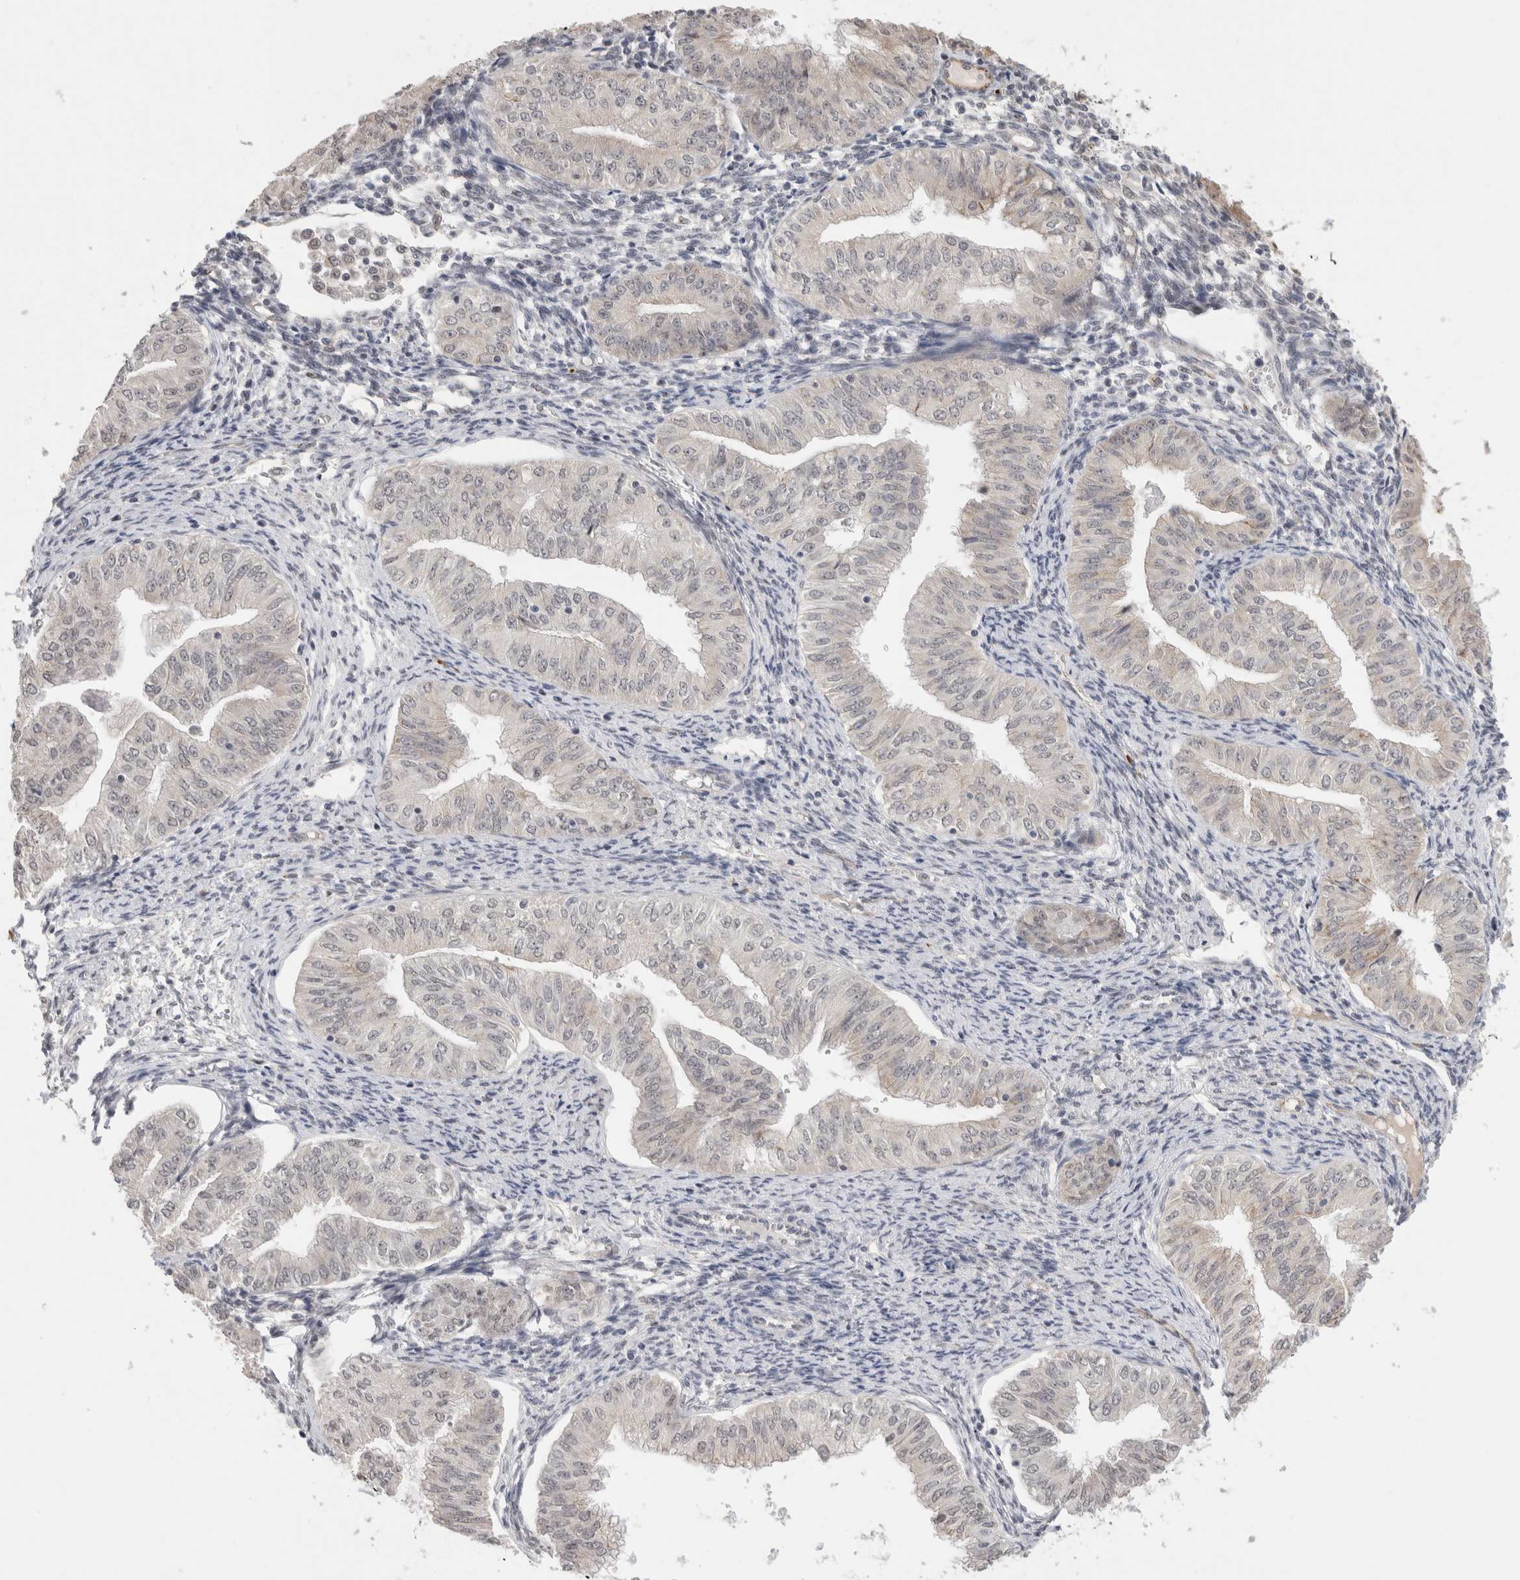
{"staining": {"intensity": "weak", "quantity": "<25%", "location": "nuclear"}, "tissue": "endometrial cancer", "cell_type": "Tumor cells", "image_type": "cancer", "snomed": [{"axis": "morphology", "description": "Normal tissue, NOS"}, {"axis": "morphology", "description": "Adenocarcinoma, NOS"}, {"axis": "topography", "description": "Endometrium"}], "caption": "Protein analysis of endometrial cancer displays no significant positivity in tumor cells. The staining is performed using DAB (3,3'-diaminobenzidine) brown chromogen with nuclei counter-stained in using hematoxylin.", "gene": "HDLBP", "patient": {"sex": "female", "age": 53}}